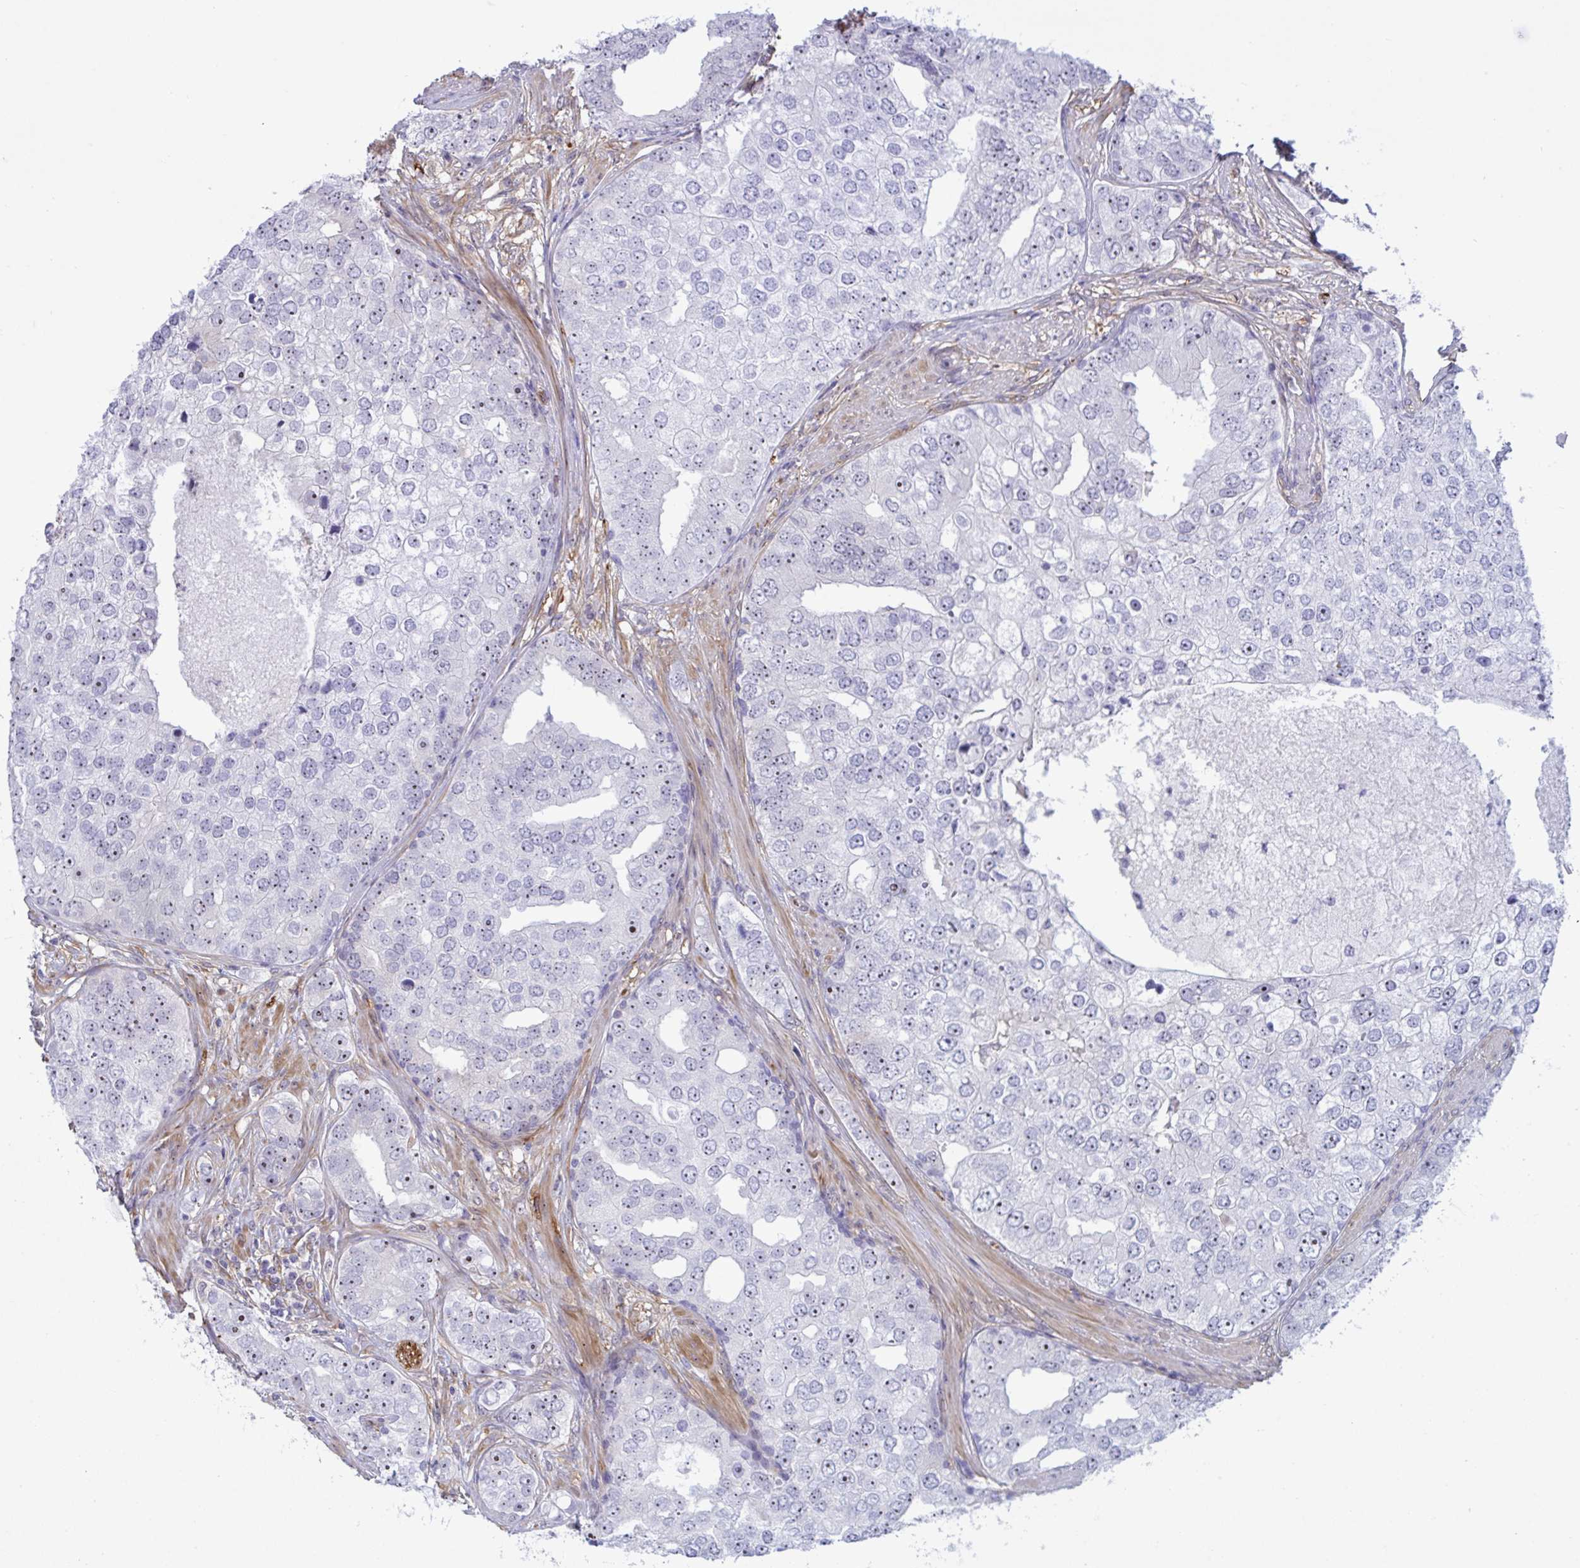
{"staining": {"intensity": "moderate", "quantity": "<25%", "location": "nuclear"}, "tissue": "prostate cancer", "cell_type": "Tumor cells", "image_type": "cancer", "snomed": [{"axis": "morphology", "description": "Adenocarcinoma, High grade"}, {"axis": "topography", "description": "Prostate"}], "caption": "This photomicrograph exhibits adenocarcinoma (high-grade) (prostate) stained with immunohistochemistry to label a protein in brown. The nuclear of tumor cells show moderate positivity for the protein. Nuclei are counter-stained blue.", "gene": "PRRT4", "patient": {"sex": "male", "age": 60}}